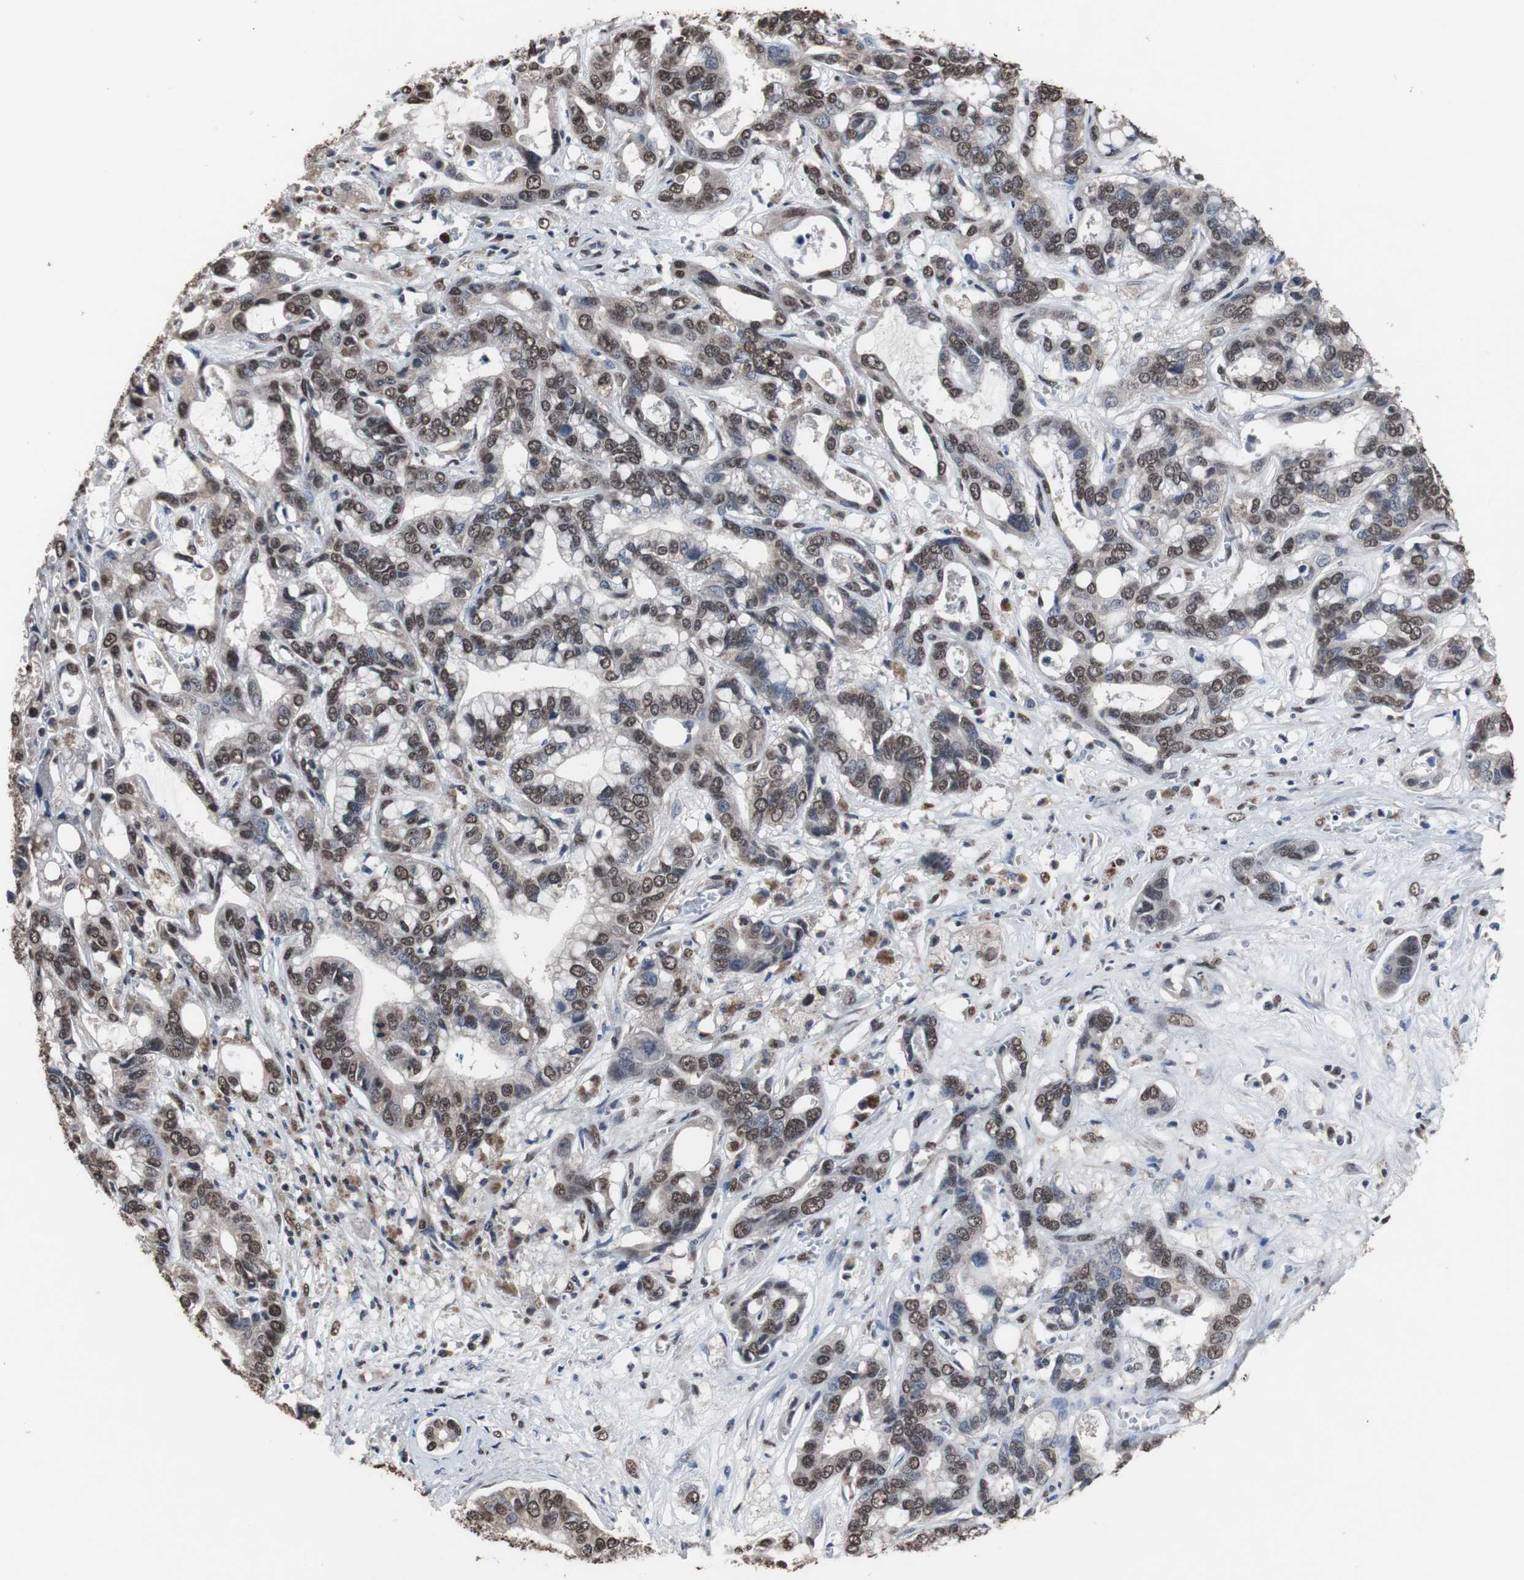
{"staining": {"intensity": "moderate", "quantity": ">75%", "location": "nuclear"}, "tissue": "liver cancer", "cell_type": "Tumor cells", "image_type": "cancer", "snomed": [{"axis": "morphology", "description": "Cholangiocarcinoma"}, {"axis": "topography", "description": "Liver"}], "caption": "This photomicrograph demonstrates IHC staining of cholangiocarcinoma (liver), with medium moderate nuclear positivity in approximately >75% of tumor cells.", "gene": "MED27", "patient": {"sex": "female", "age": 65}}